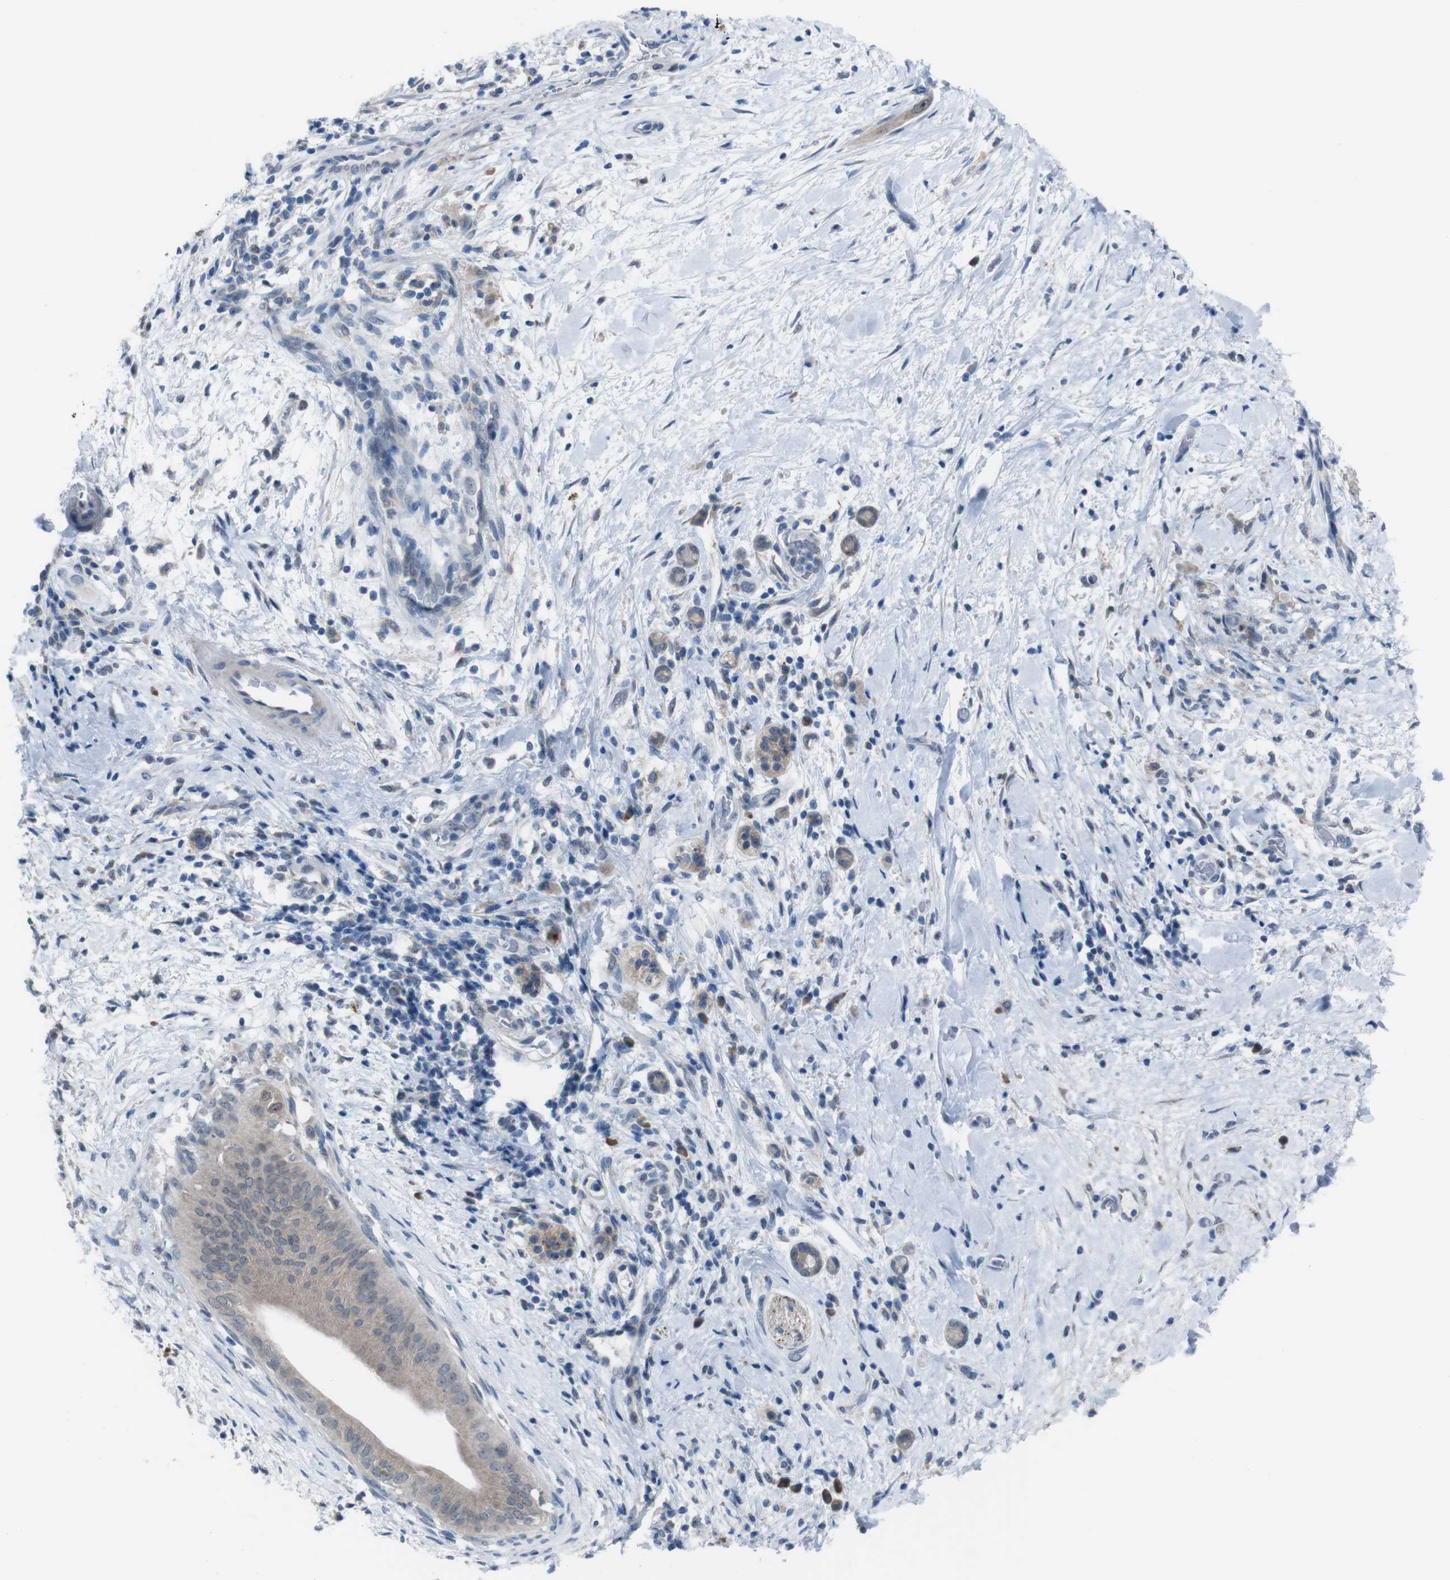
{"staining": {"intensity": "weak", "quantity": ">75%", "location": "cytoplasmic/membranous"}, "tissue": "pancreatic cancer", "cell_type": "Tumor cells", "image_type": "cancer", "snomed": [{"axis": "morphology", "description": "Adenocarcinoma, NOS"}, {"axis": "topography", "description": "Pancreas"}], "caption": "A high-resolution photomicrograph shows immunohistochemistry (IHC) staining of pancreatic cancer, which displays weak cytoplasmic/membranous staining in approximately >75% of tumor cells. Ihc stains the protein in brown and the nuclei are stained blue.", "gene": "CDH22", "patient": {"sex": "male", "age": 55}}